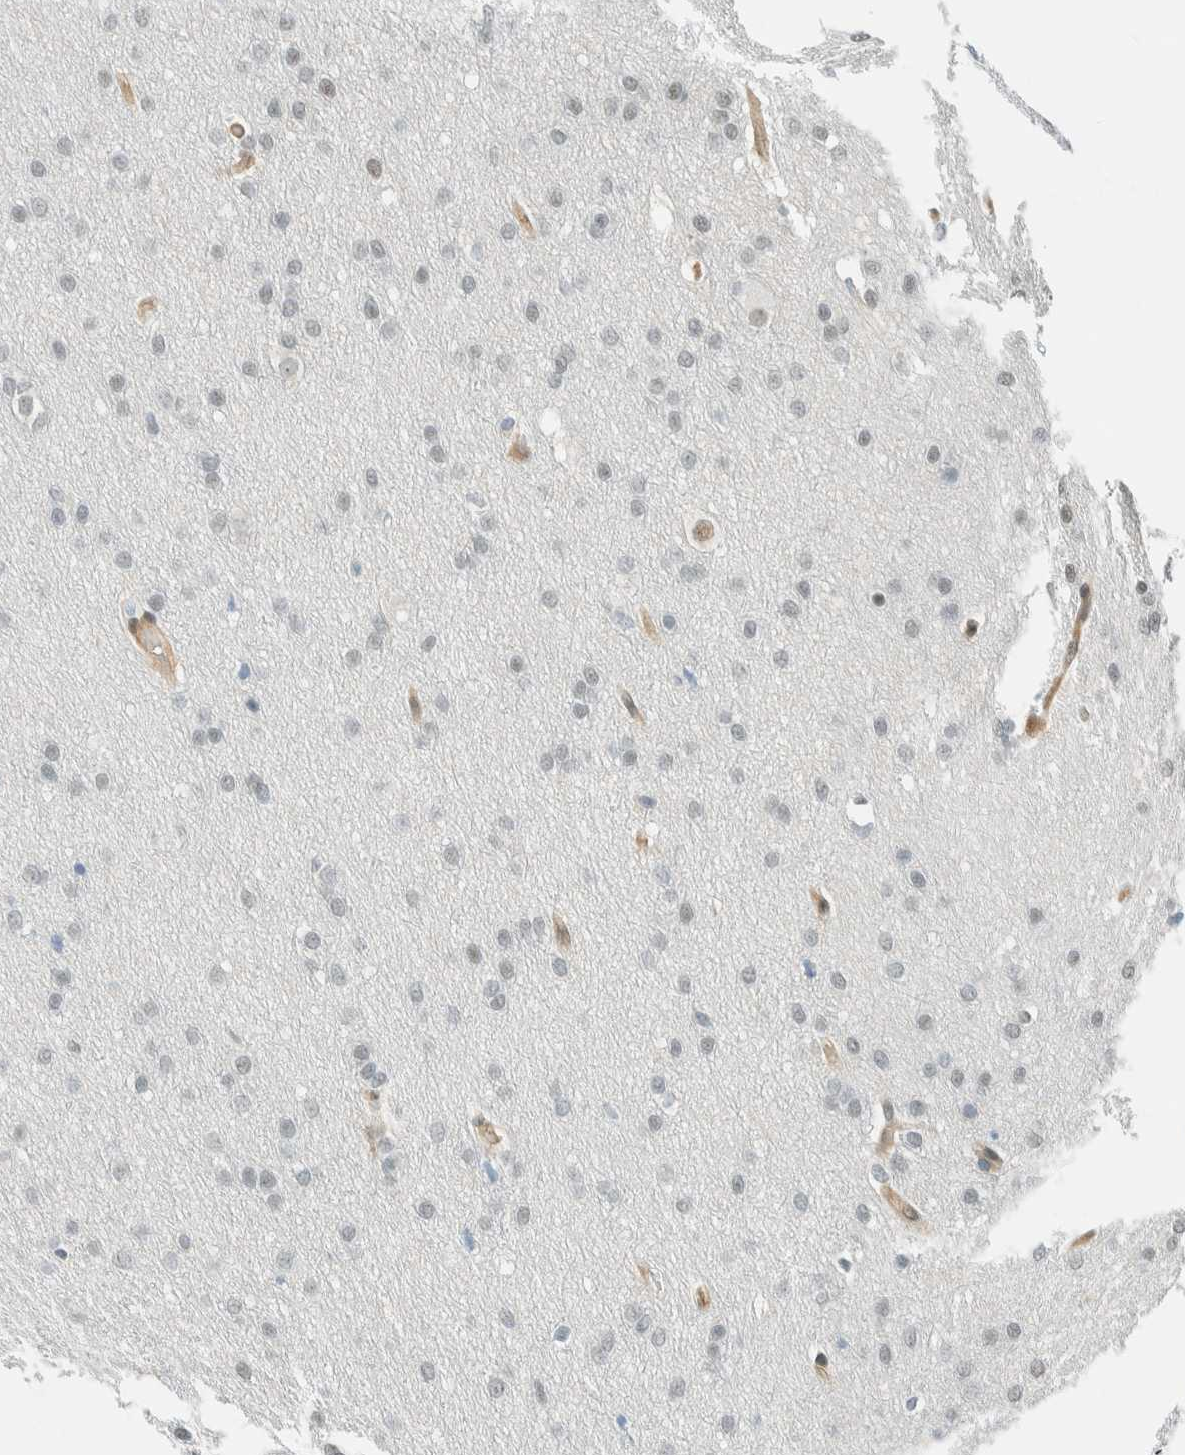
{"staining": {"intensity": "negative", "quantity": "none", "location": "none"}, "tissue": "glioma", "cell_type": "Tumor cells", "image_type": "cancer", "snomed": [{"axis": "morphology", "description": "Glioma, malignant, Low grade"}, {"axis": "topography", "description": "Brain"}], "caption": "Glioma was stained to show a protein in brown. There is no significant expression in tumor cells. (Brightfield microscopy of DAB (3,3'-diaminobenzidine) immunohistochemistry (IHC) at high magnification).", "gene": "NIBAN2", "patient": {"sex": "female", "age": 37}}